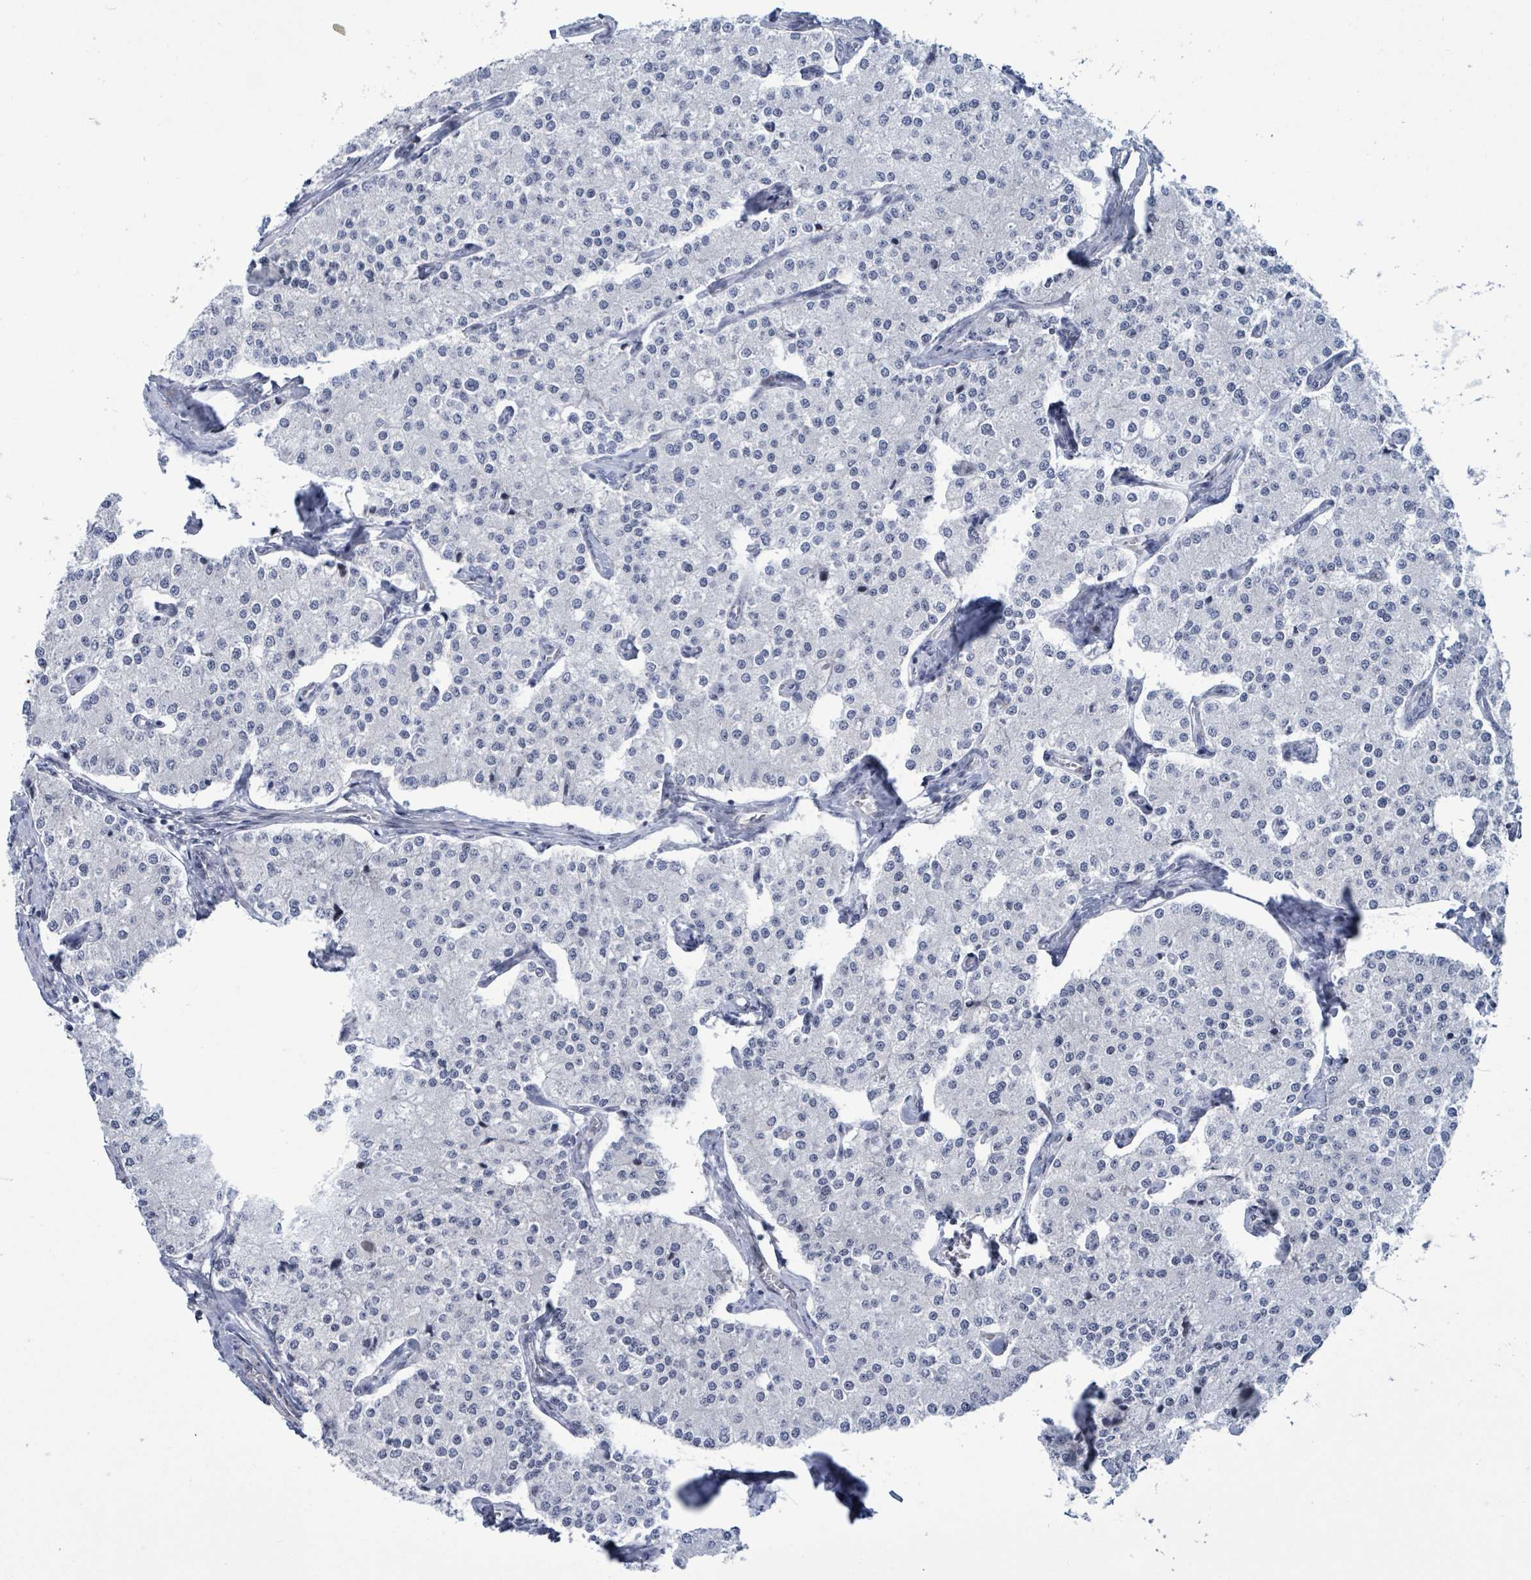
{"staining": {"intensity": "negative", "quantity": "none", "location": "none"}, "tissue": "carcinoid", "cell_type": "Tumor cells", "image_type": "cancer", "snomed": [{"axis": "morphology", "description": "Carcinoid, malignant, NOS"}, {"axis": "topography", "description": "Colon"}], "caption": "High magnification brightfield microscopy of malignant carcinoid stained with DAB (3,3'-diaminobenzidine) (brown) and counterstained with hematoxylin (blue): tumor cells show no significant staining.", "gene": "NTN3", "patient": {"sex": "female", "age": 52}}